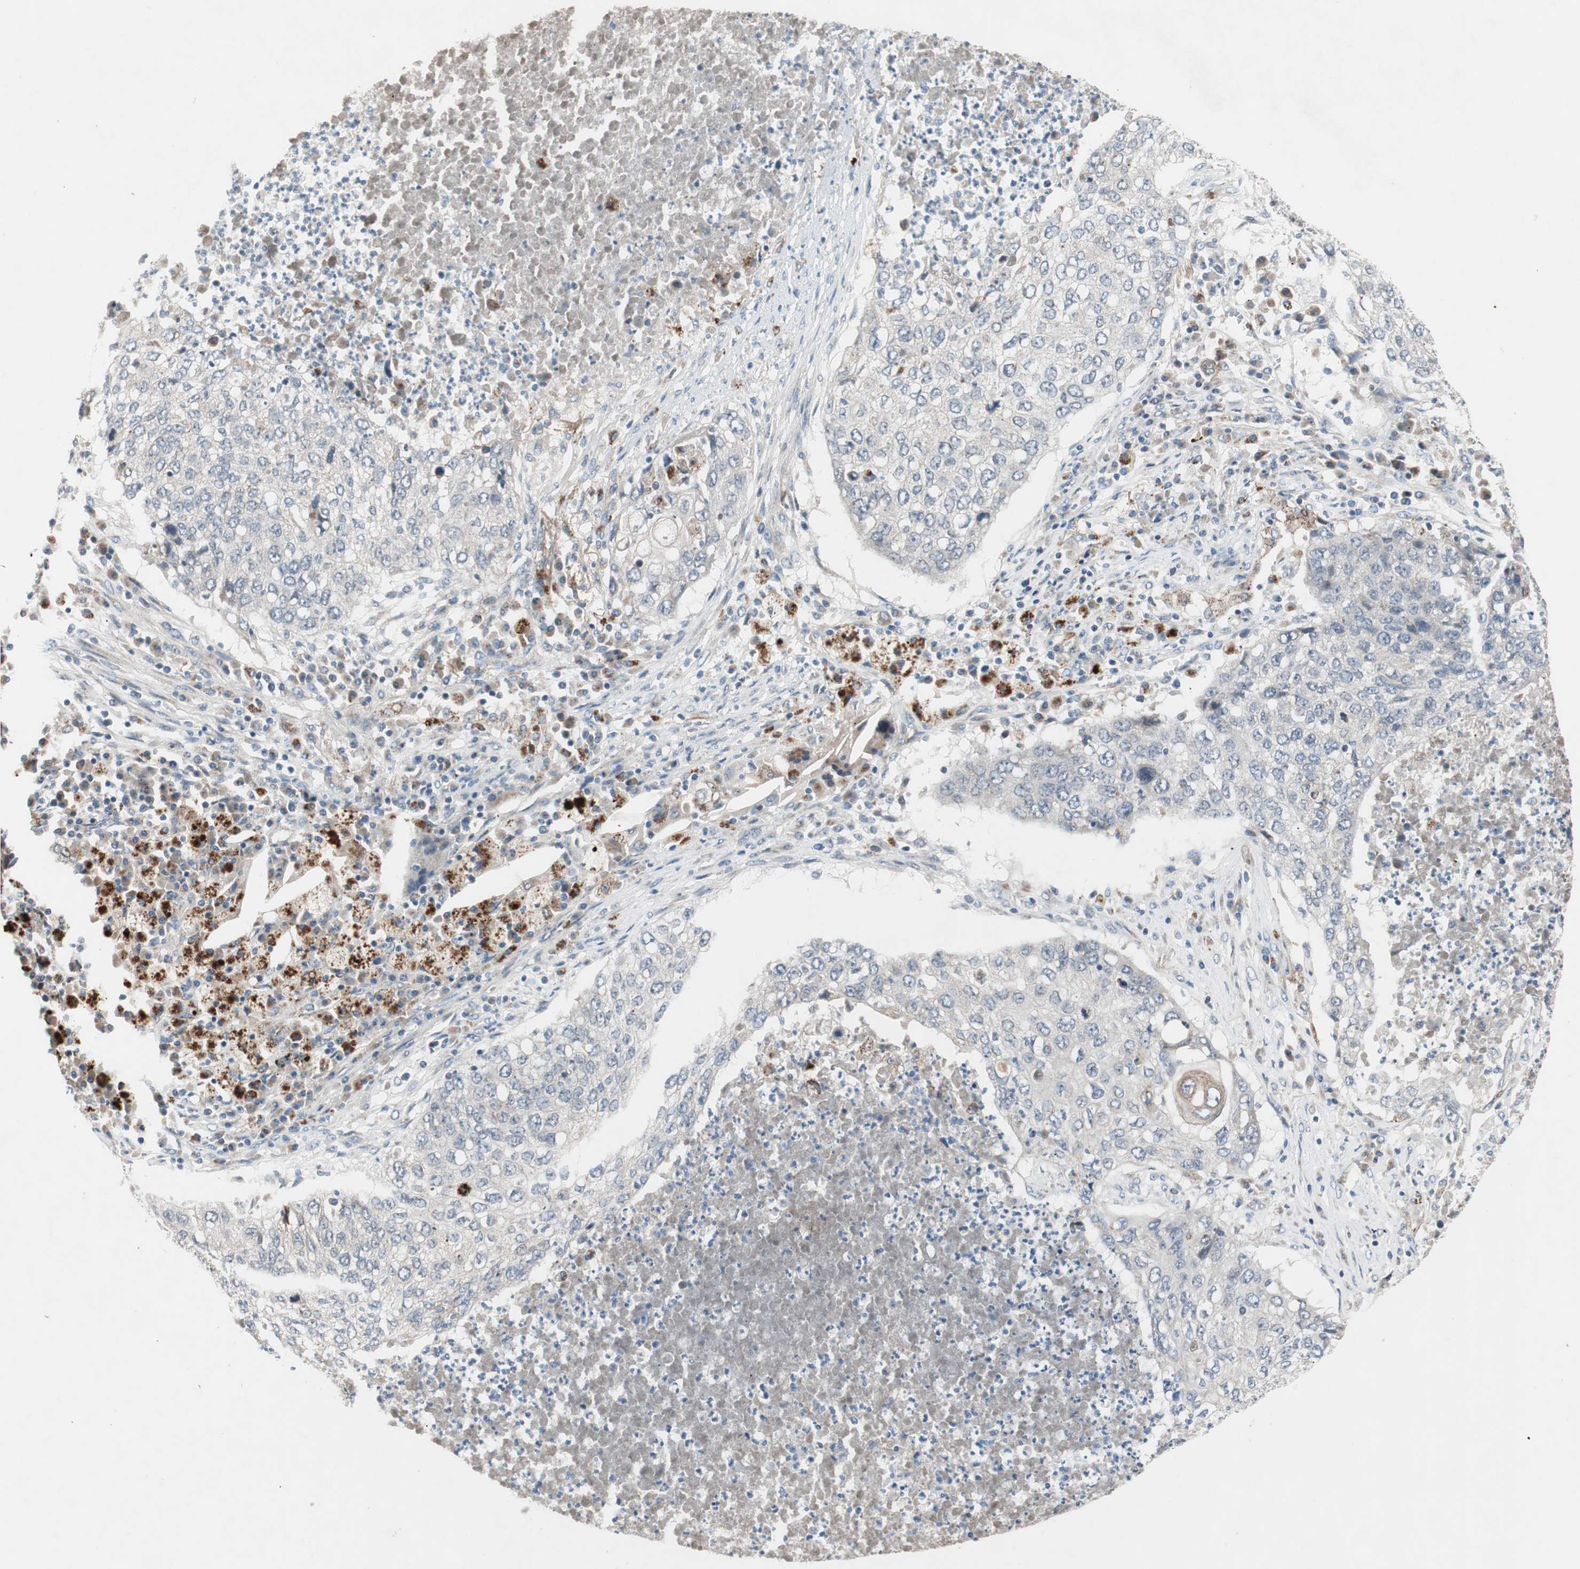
{"staining": {"intensity": "weak", "quantity": "25%-75%", "location": "cytoplasmic/membranous"}, "tissue": "lung cancer", "cell_type": "Tumor cells", "image_type": "cancer", "snomed": [{"axis": "morphology", "description": "Squamous cell carcinoma, NOS"}, {"axis": "topography", "description": "Lung"}], "caption": "Immunohistochemical staining of human lung cancer (squamous cell carcinoma) displays low levels of weak cytoplasmic/membranous protein positivity in about 25%-75% of tumor cells.", "gene": "FGFR4", "patient": {"sex": "female", "age": 63}}